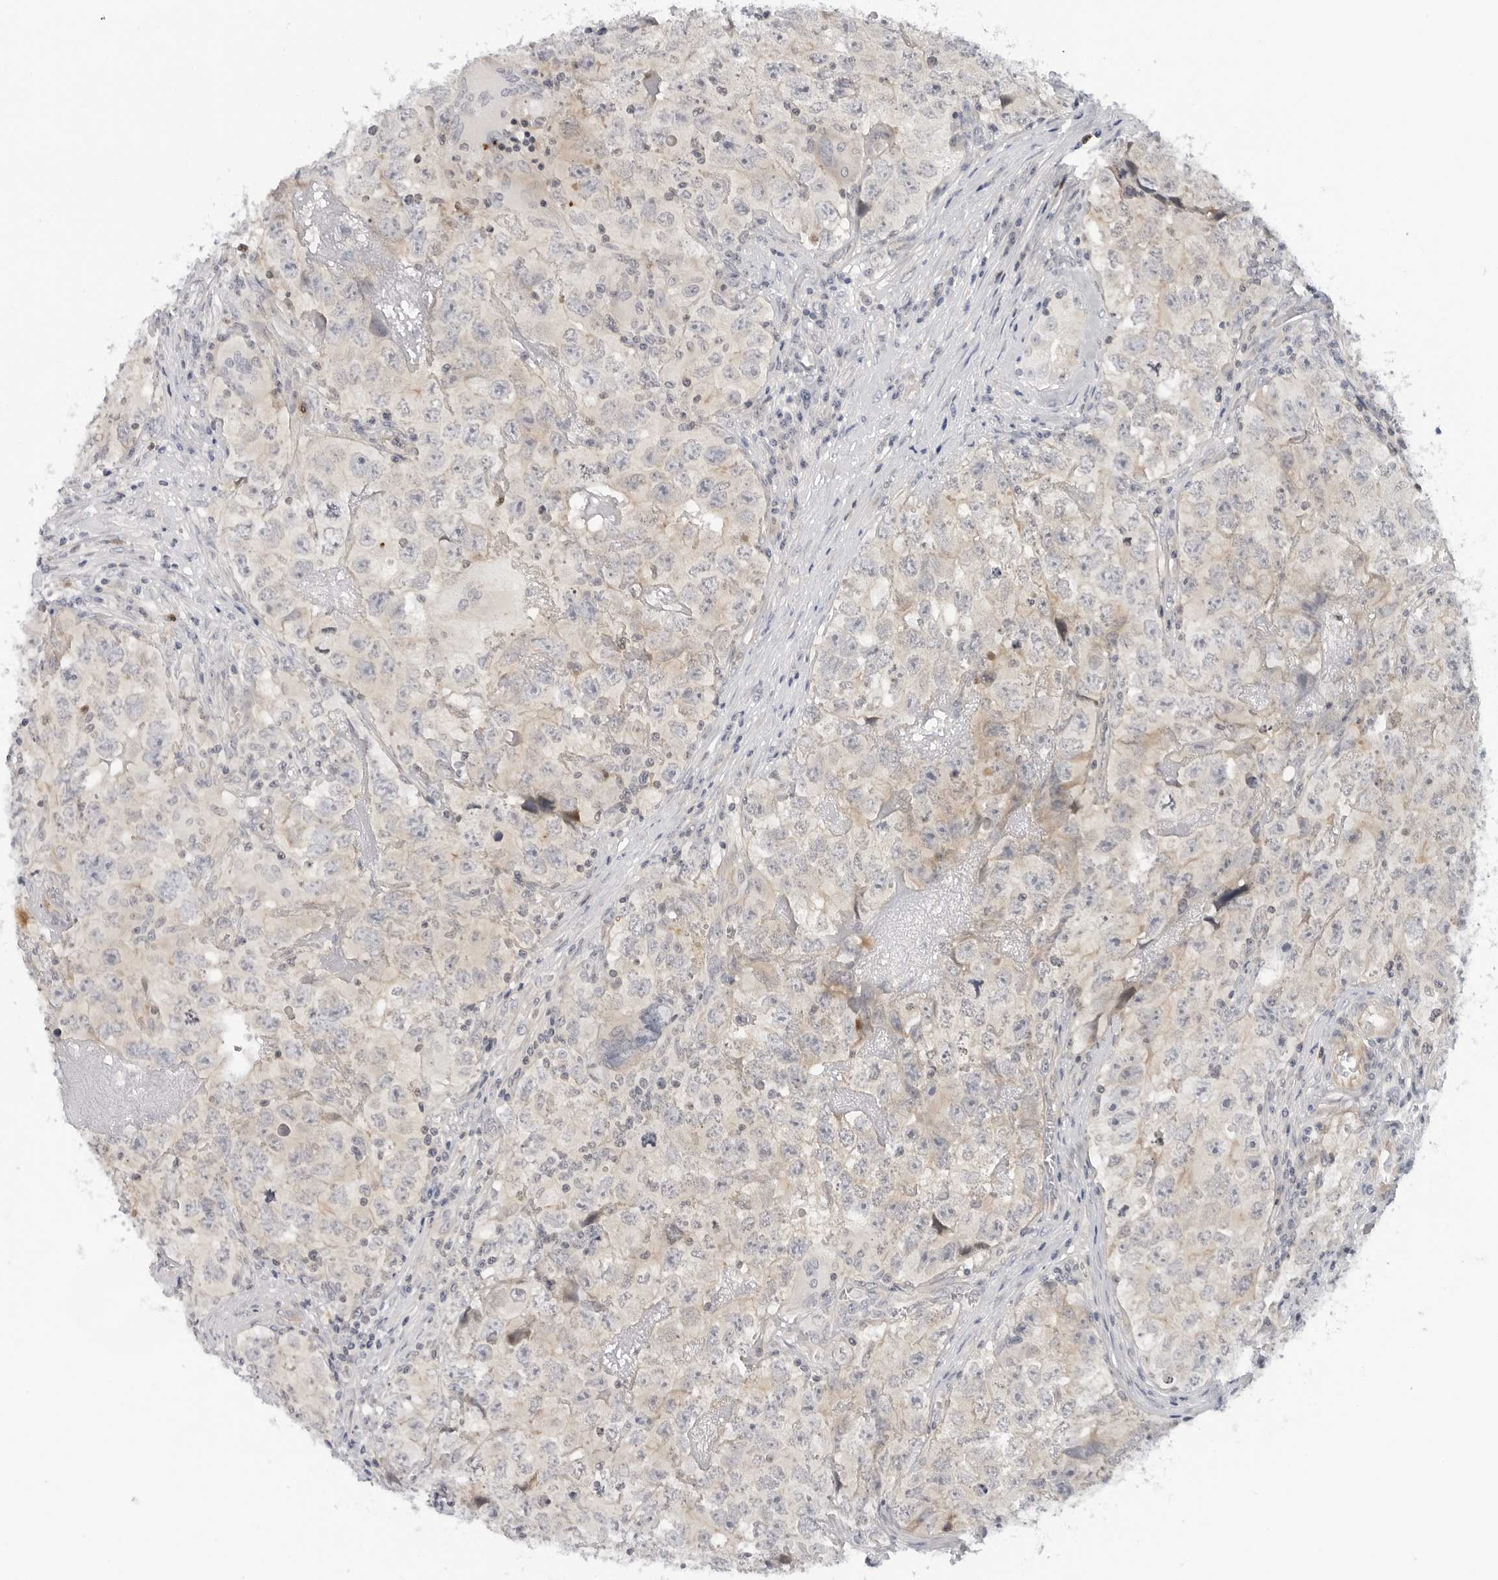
{"staining": {"intensity": "negative", "quantity": "none", "location": "none"}, "tissue": "testis cancer", "cell_type": "Tumor cells", "image_type": "cancer", "snomed": [{"axis": "morphology", "description": "Seminoma, NOS"}, {"axis": "morphology", "description": "Carcinoma, Embryonal, NOS"}, {"axis": "topography", "description": "Testis"}], "caption": "This is a image of IHC staining of testis seminoma, which shows no expression in tumor cells.", "gene": "STXBP3", "patient": {"sex": "male", "age": 43}}